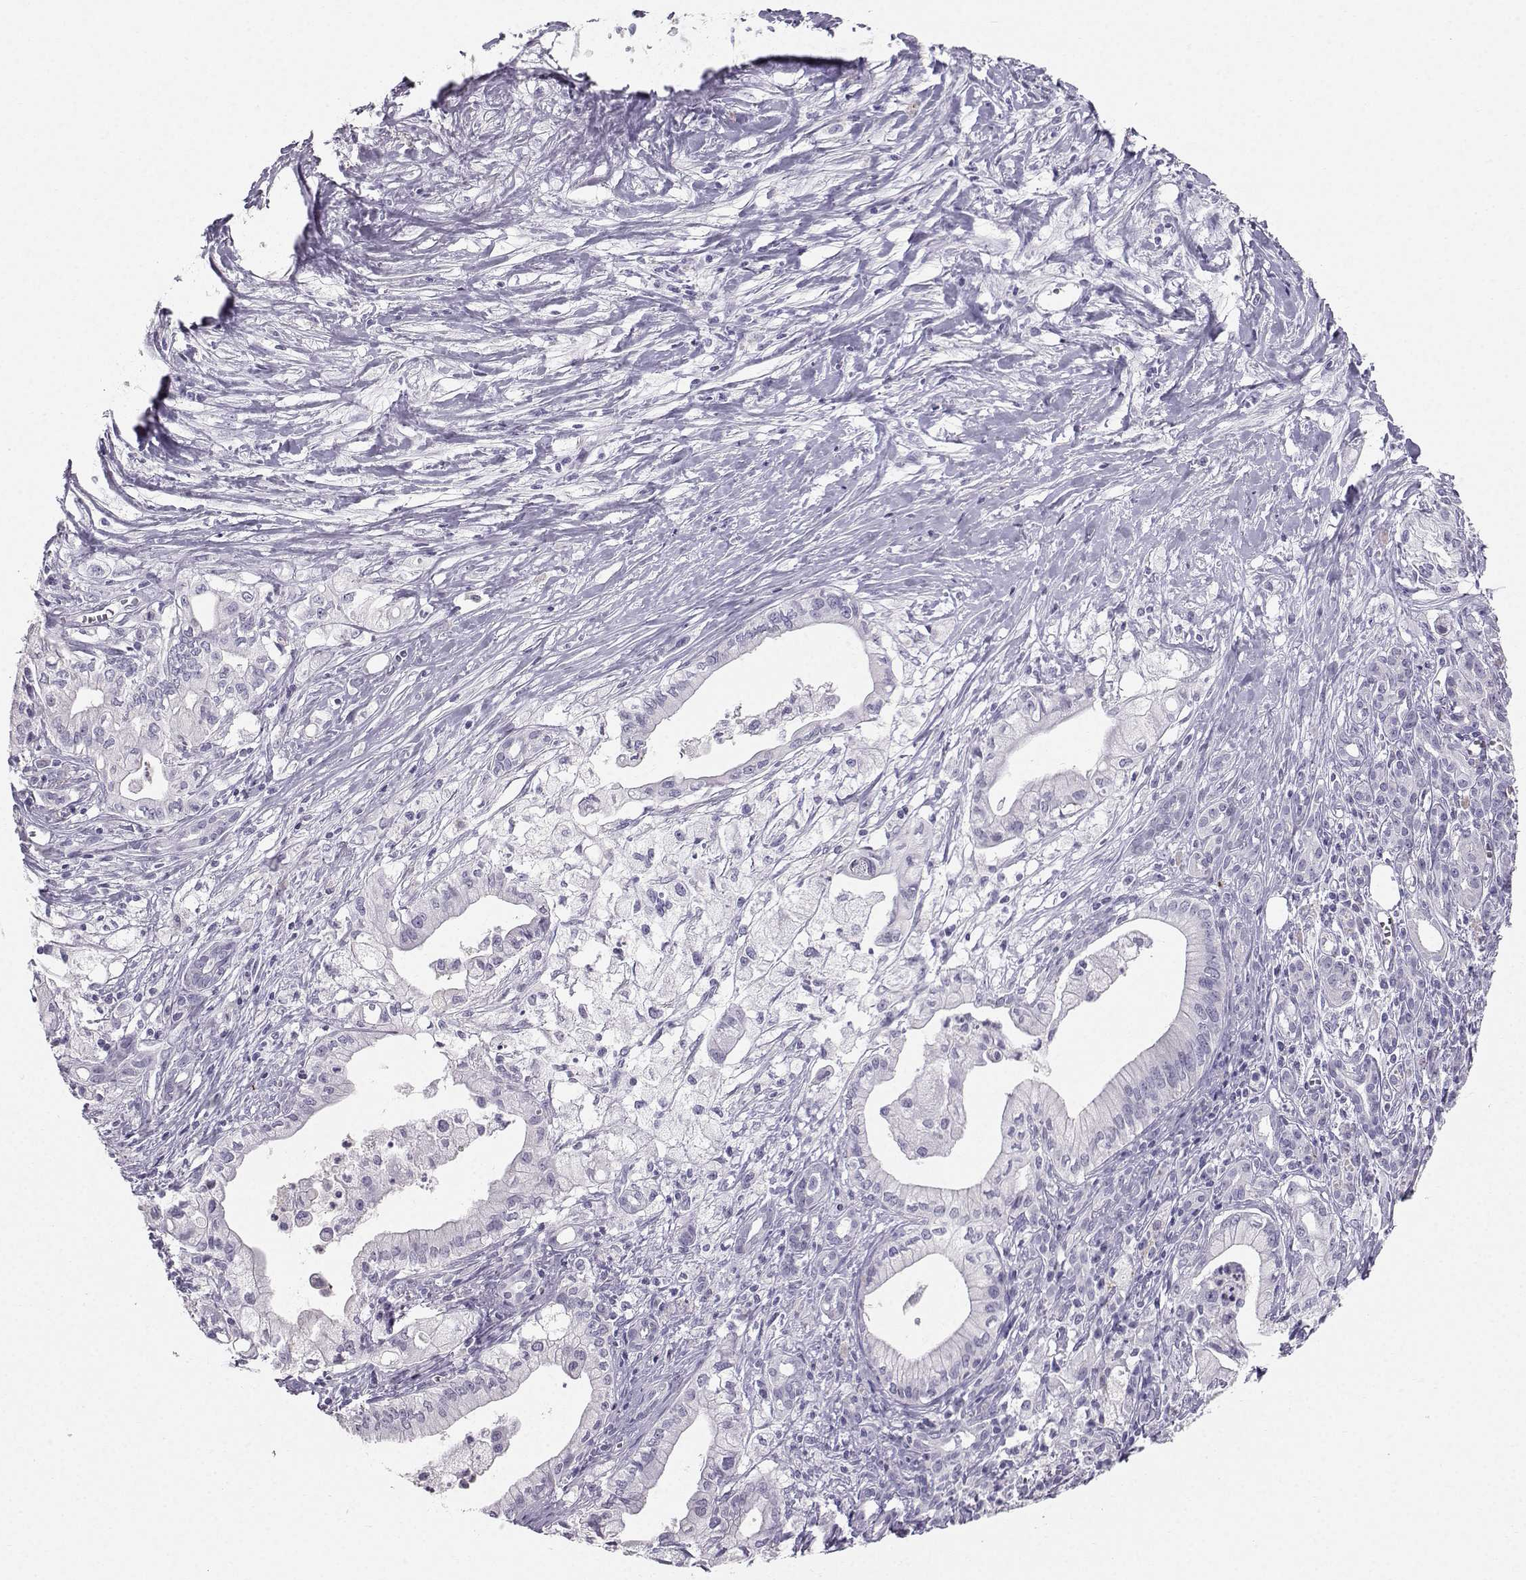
{"staining": {"intensity": "negative", "quantity": "none", "location": "none"}, "tissue": "pancreatic cancer", "cell_type": "Tumor cells", "image_type": "cancer", "snomed": [{"axis": "morphology", "description": "Adenocarcinoma, NOS"}, {"axis": "topography", "description": "Pancreas"}], "caption": "IHC histopathology image of pancreatic cancer (adenocarcinoma) stained for a protein (brown), which reveals no staining in tumor cells.", "gene": "IQCD", "patient": {"sex": "male", "age": 71}}